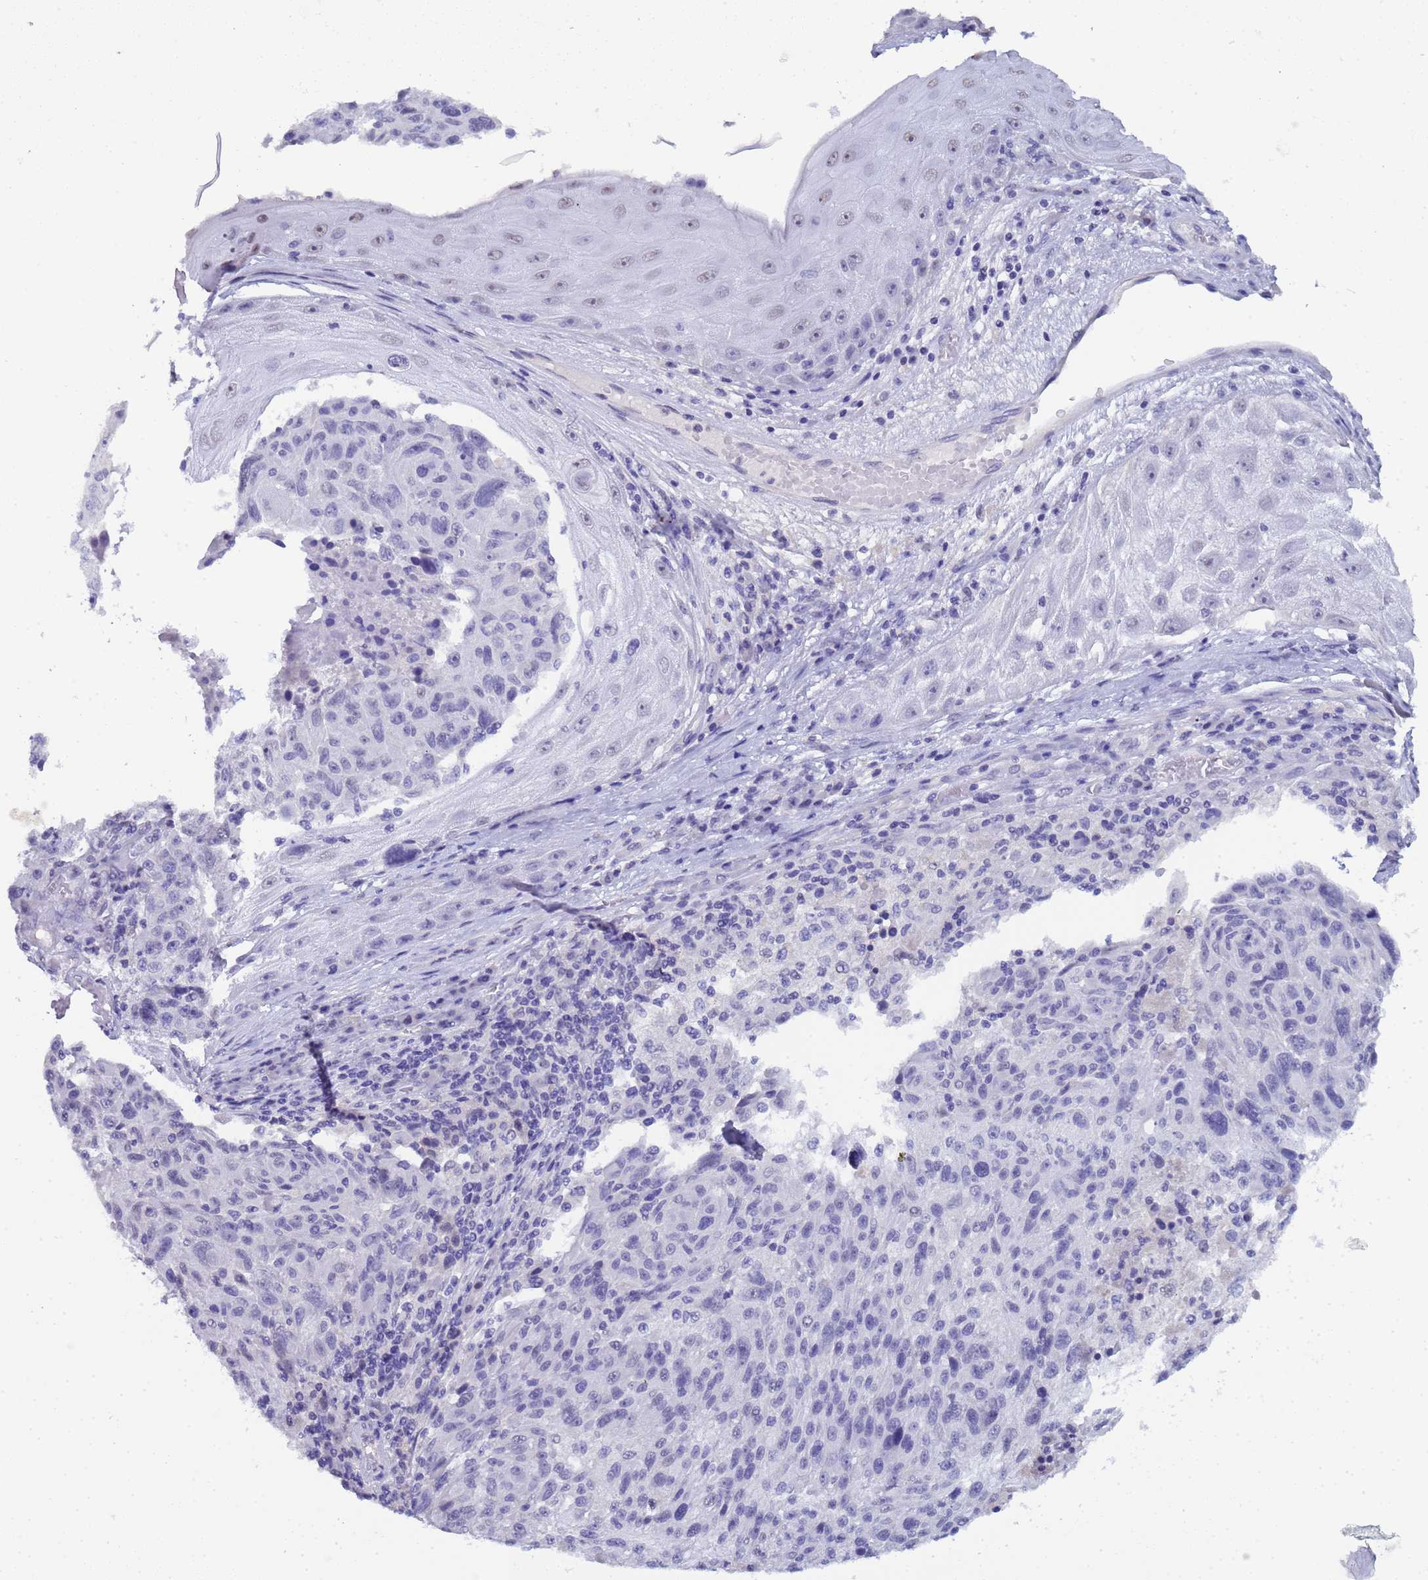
{"staining": {"intensity": "negative", "quantity": "none", "location": "none"}, "tissue": "melanoma", "cell_type": "Tumor cells", "image_type": "cancer", "snomed": [{"axis": "morphology", "description": "Malignant melanoma, NOS"}, {"axis": "topography", "description": "Skin"}], "caption": "DAB immunohistochemical staining of human malignant melanoma displays no significant expression in tumor cells.", "gene": "CTRC", "patient": {"sex": "male", "age": 53}}